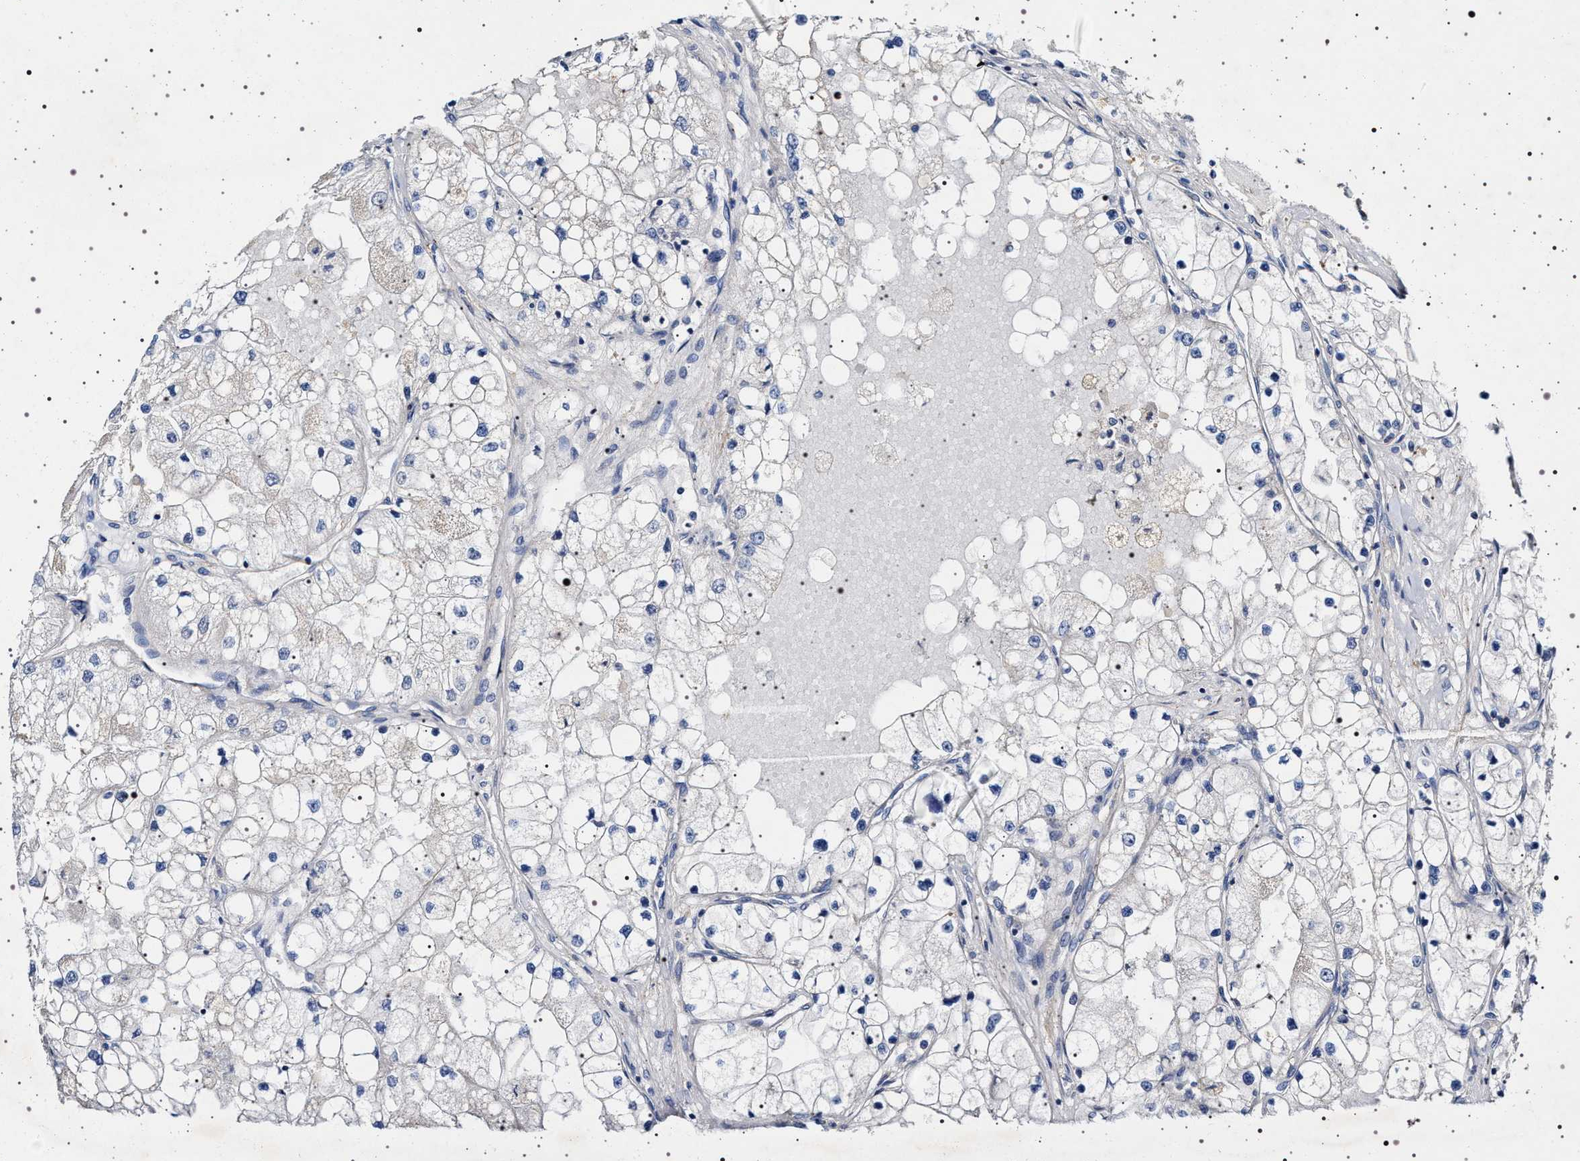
{"staining": {"intensity": "negative", "quantity": "none", "location": "none"}, "tissue": "renal cancer", "cell_type": "Tumor cells", "image_type": "cancer", "snomed": [{"axis": "morphology", "description": "Adenocarcinoma, NOS"}, {"axis": "topography", "description": "Kidney"}], "caption": "This is a histopathology image of IHC staining of renal cancer (adenocarcinoma), which shows no staining in tumor cells.", "gene": "NAALADL2", "patient": {"sex": "male", "age": 68}}